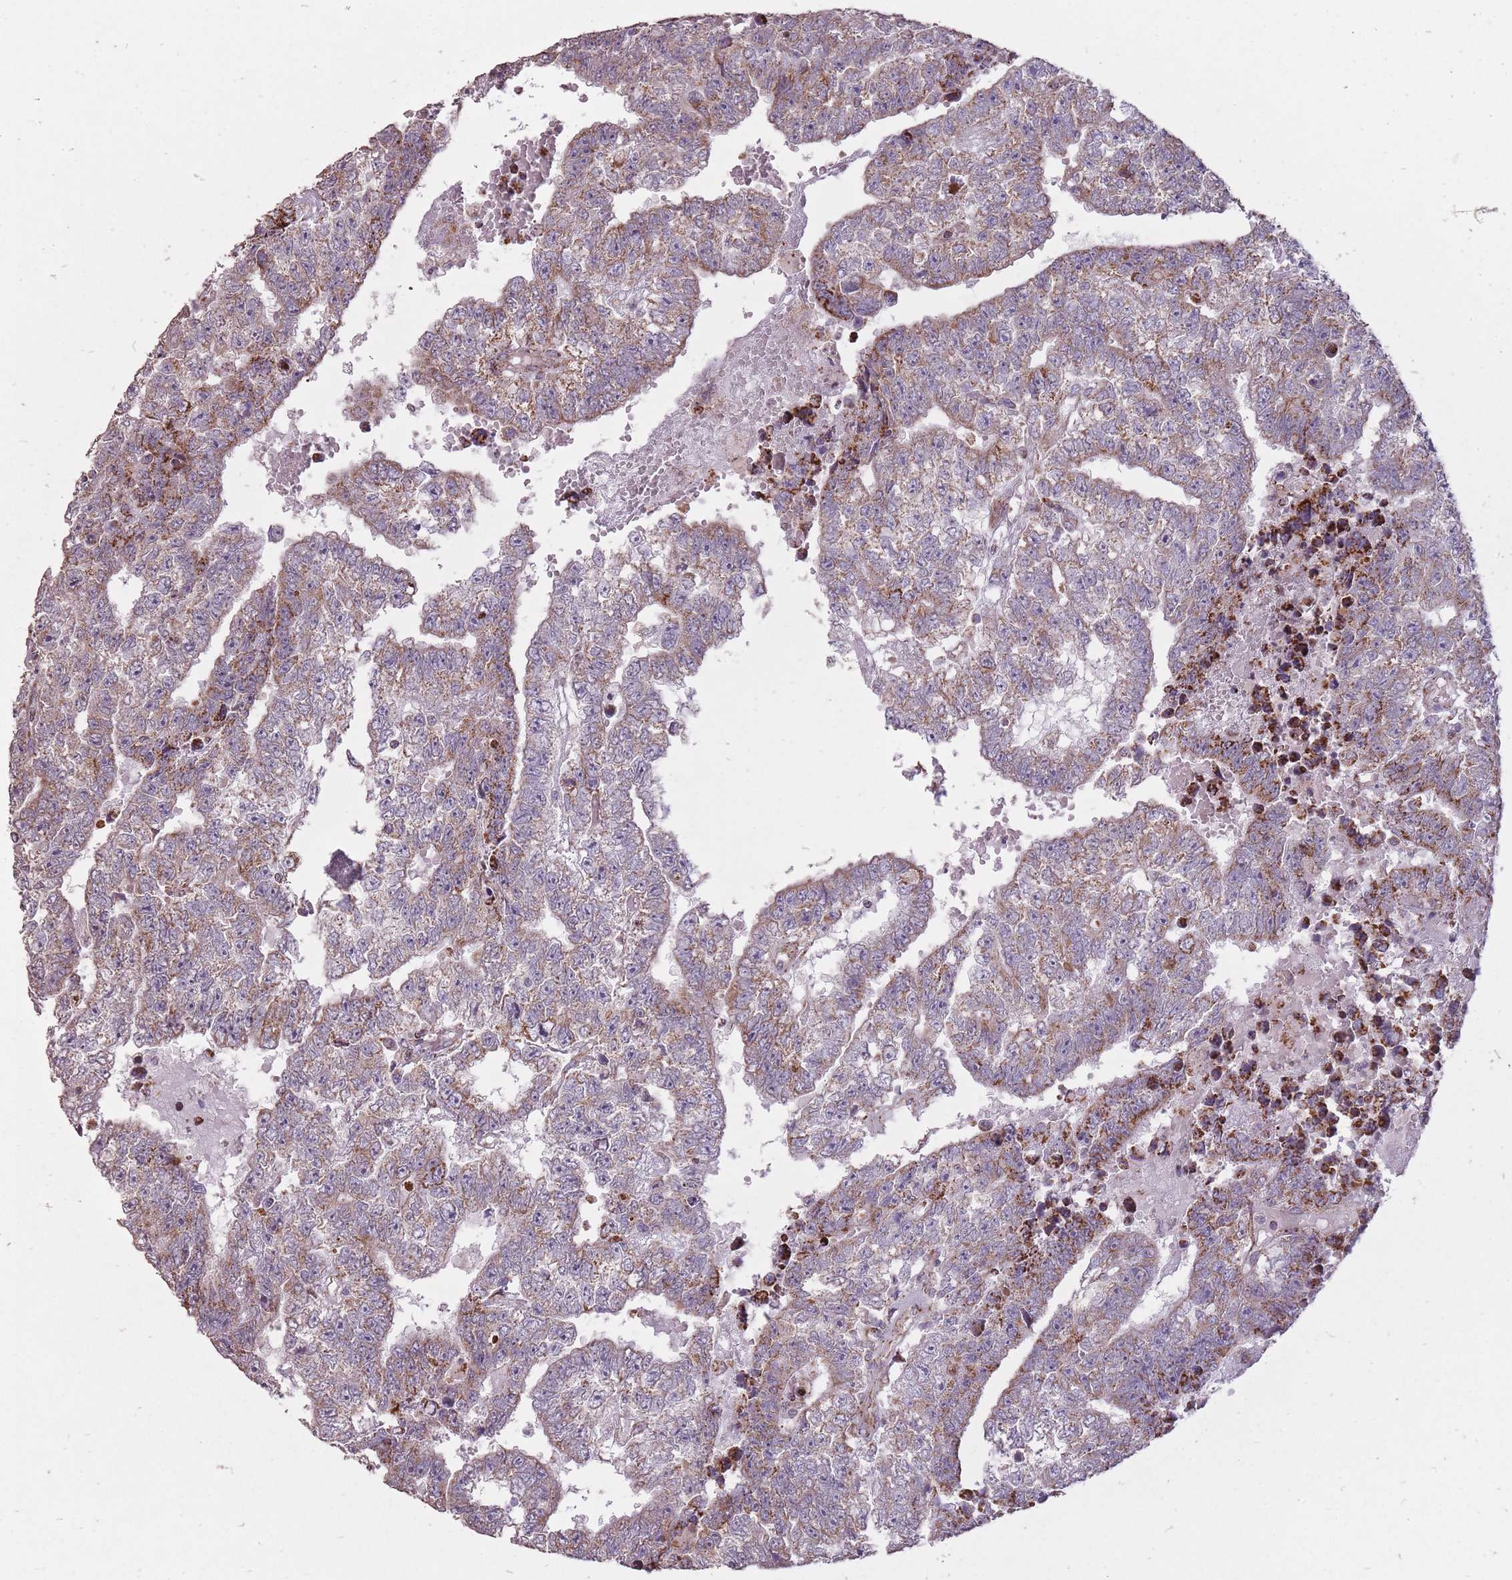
{"staining": {"intensity": "weak", "quantity": "25%-75%", "location": "cytoplasmic/membranous"}, "tissue": "testis cancer", "cell_type": "Tumor cells", "image_type": "cancer", "snomed": [{"axis": "morphology", "description": "Carcinoma, Embryonal, NOS"}, {"axis": "topography", "description": "Testis"}], "caption": "This is an image of immunohistochemistry staining of testis cancer, which shows weak staining in the cytoplasmic/membranous of tumor cells.", "gene": "CNOT8", "patient": {"sex": "male", "age": 25}}